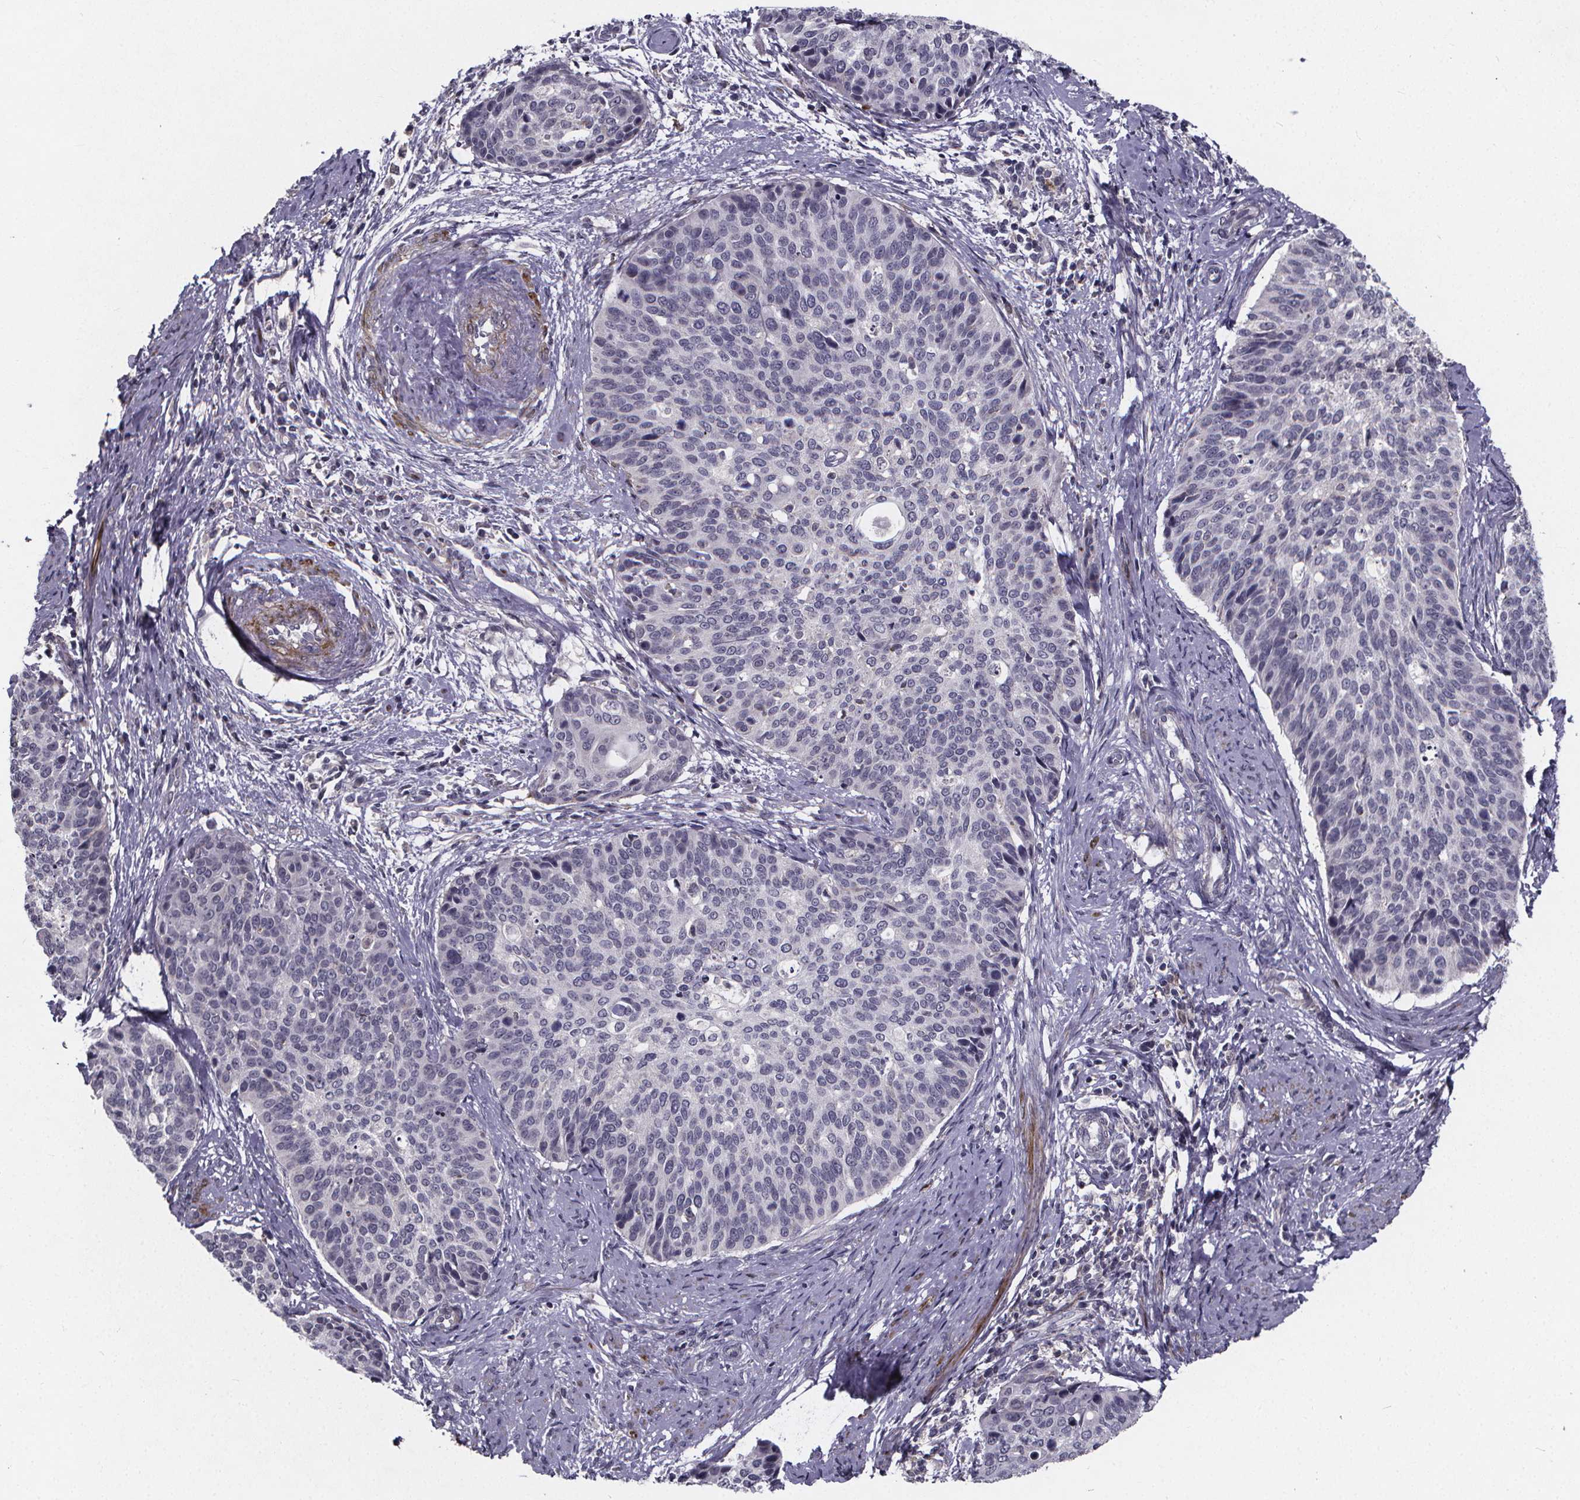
{"staining": {"intensity": "negative", "quantity": "none", "location": "none"}, "tissue": "cervical cancer", "cell_type": "Tumor cells", "image_type": "cancer", "snomed": [{"axis": "morphology", "description": "Squamous cell carcinoma, NOS"}, {"axis": "topography", "description": "Cervix"}], "caption": "High magnification brightfield microscopy of cervical cancer (squamous cell carcinoma) stained with DAB (3,3'-diaminobenzidine) (brown) and counterstained with hematoxylin (blue): tumor cells show no significant positivity.", "gene": "FBXW2", "patient": {"sex": "female", "age": 69}}